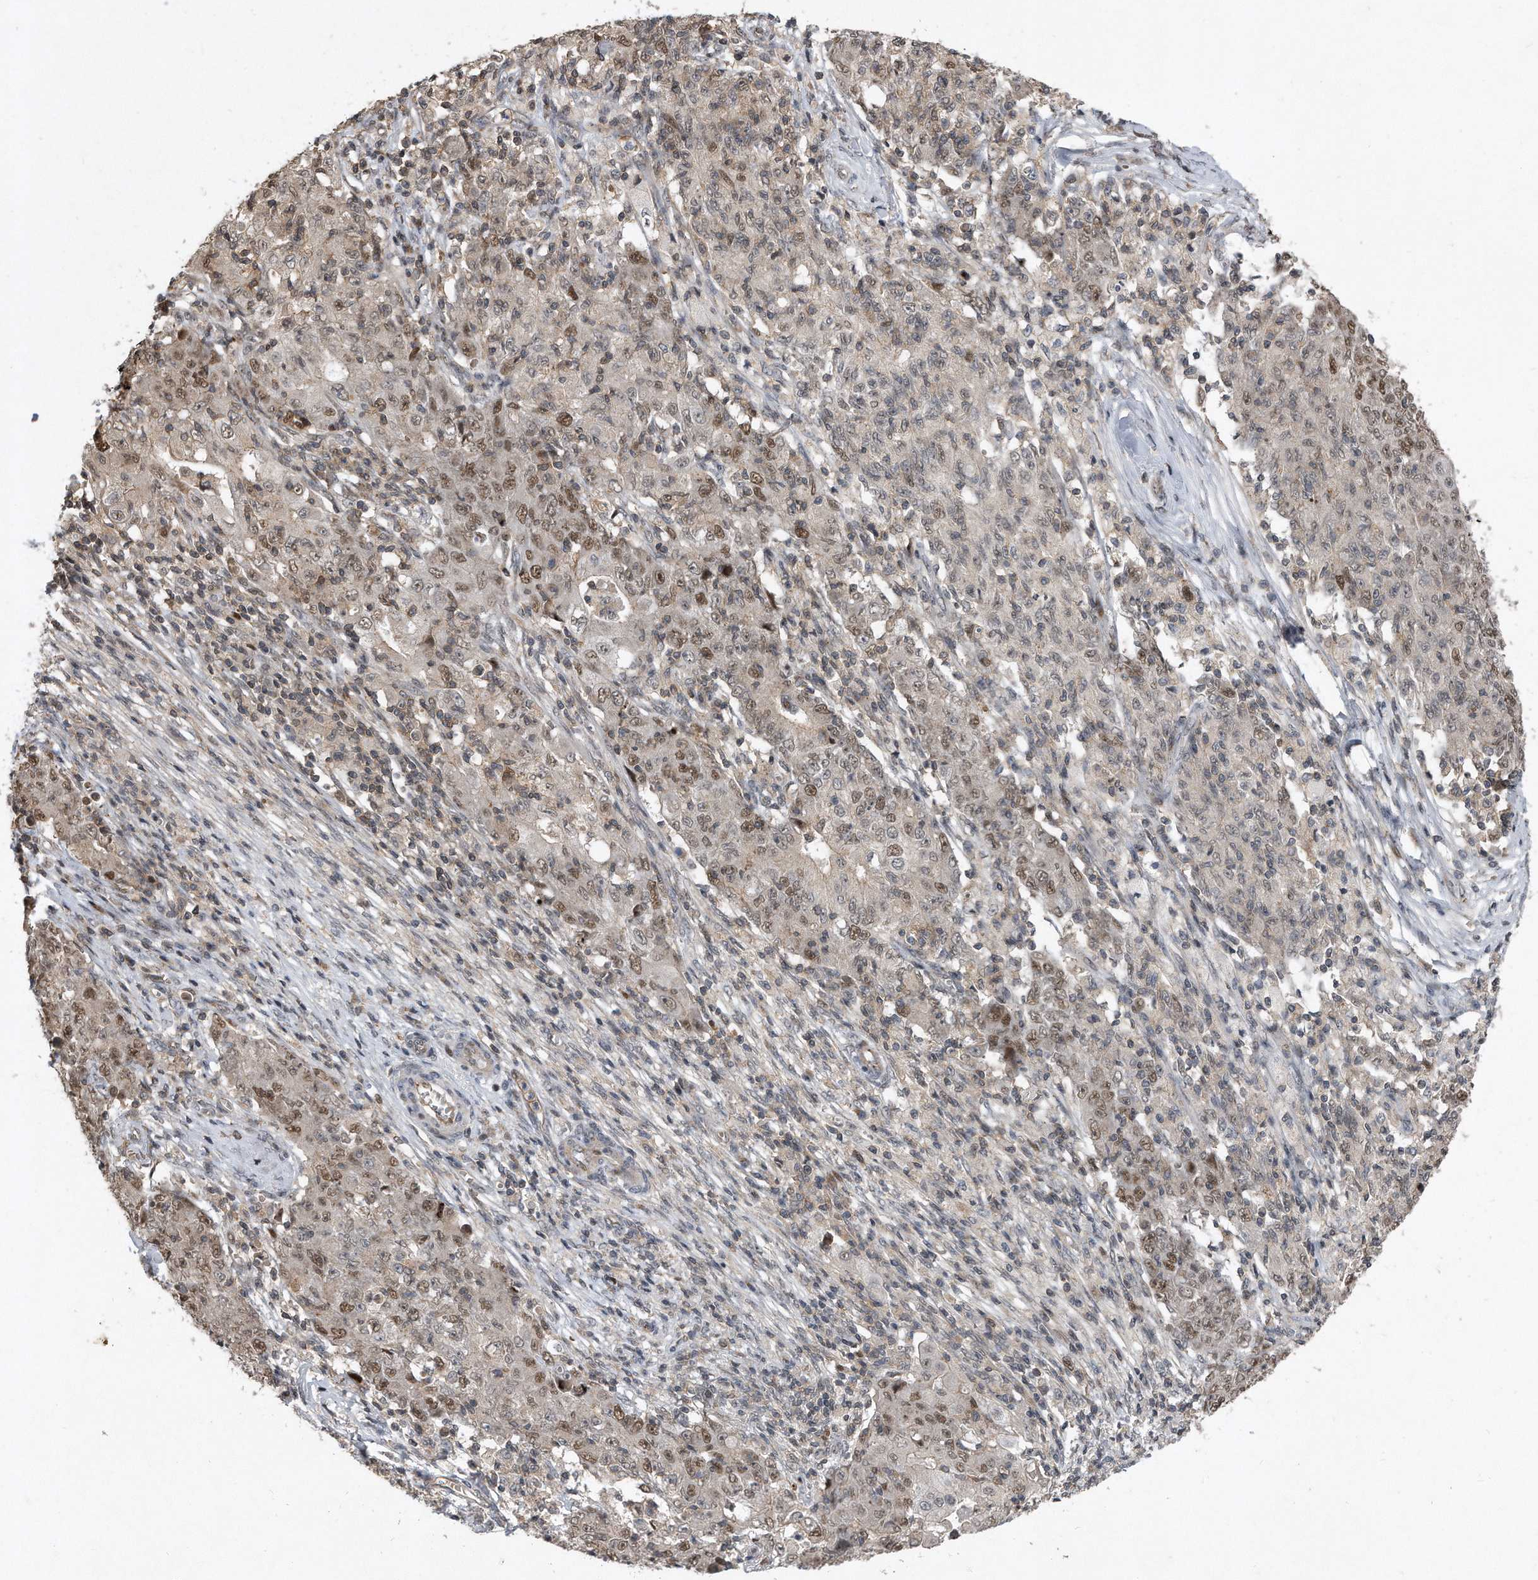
{"staining": {"intensity": "moderate", "quantity": "25%-75%", "location": "cytoplasmic/membranous,nuclear"}, "tissue": "ovarian cancer", "cell_type": "Tumor cells", "image_type": "cancer", "snomed": [{"axis": "morphology", "description": "Carcinoma, endometroid"}, {"axis": "topography", "description": "Ovary"}], "caption": "This is an image of immunohistochemistry staining of ovarian endometroid carcinoma, which shows moderate expression in the cytoplasmic/membranous and nuclear of tumor cells.", "gene": "PGBD2", "patient": {"sex": "female", "age": 42}}